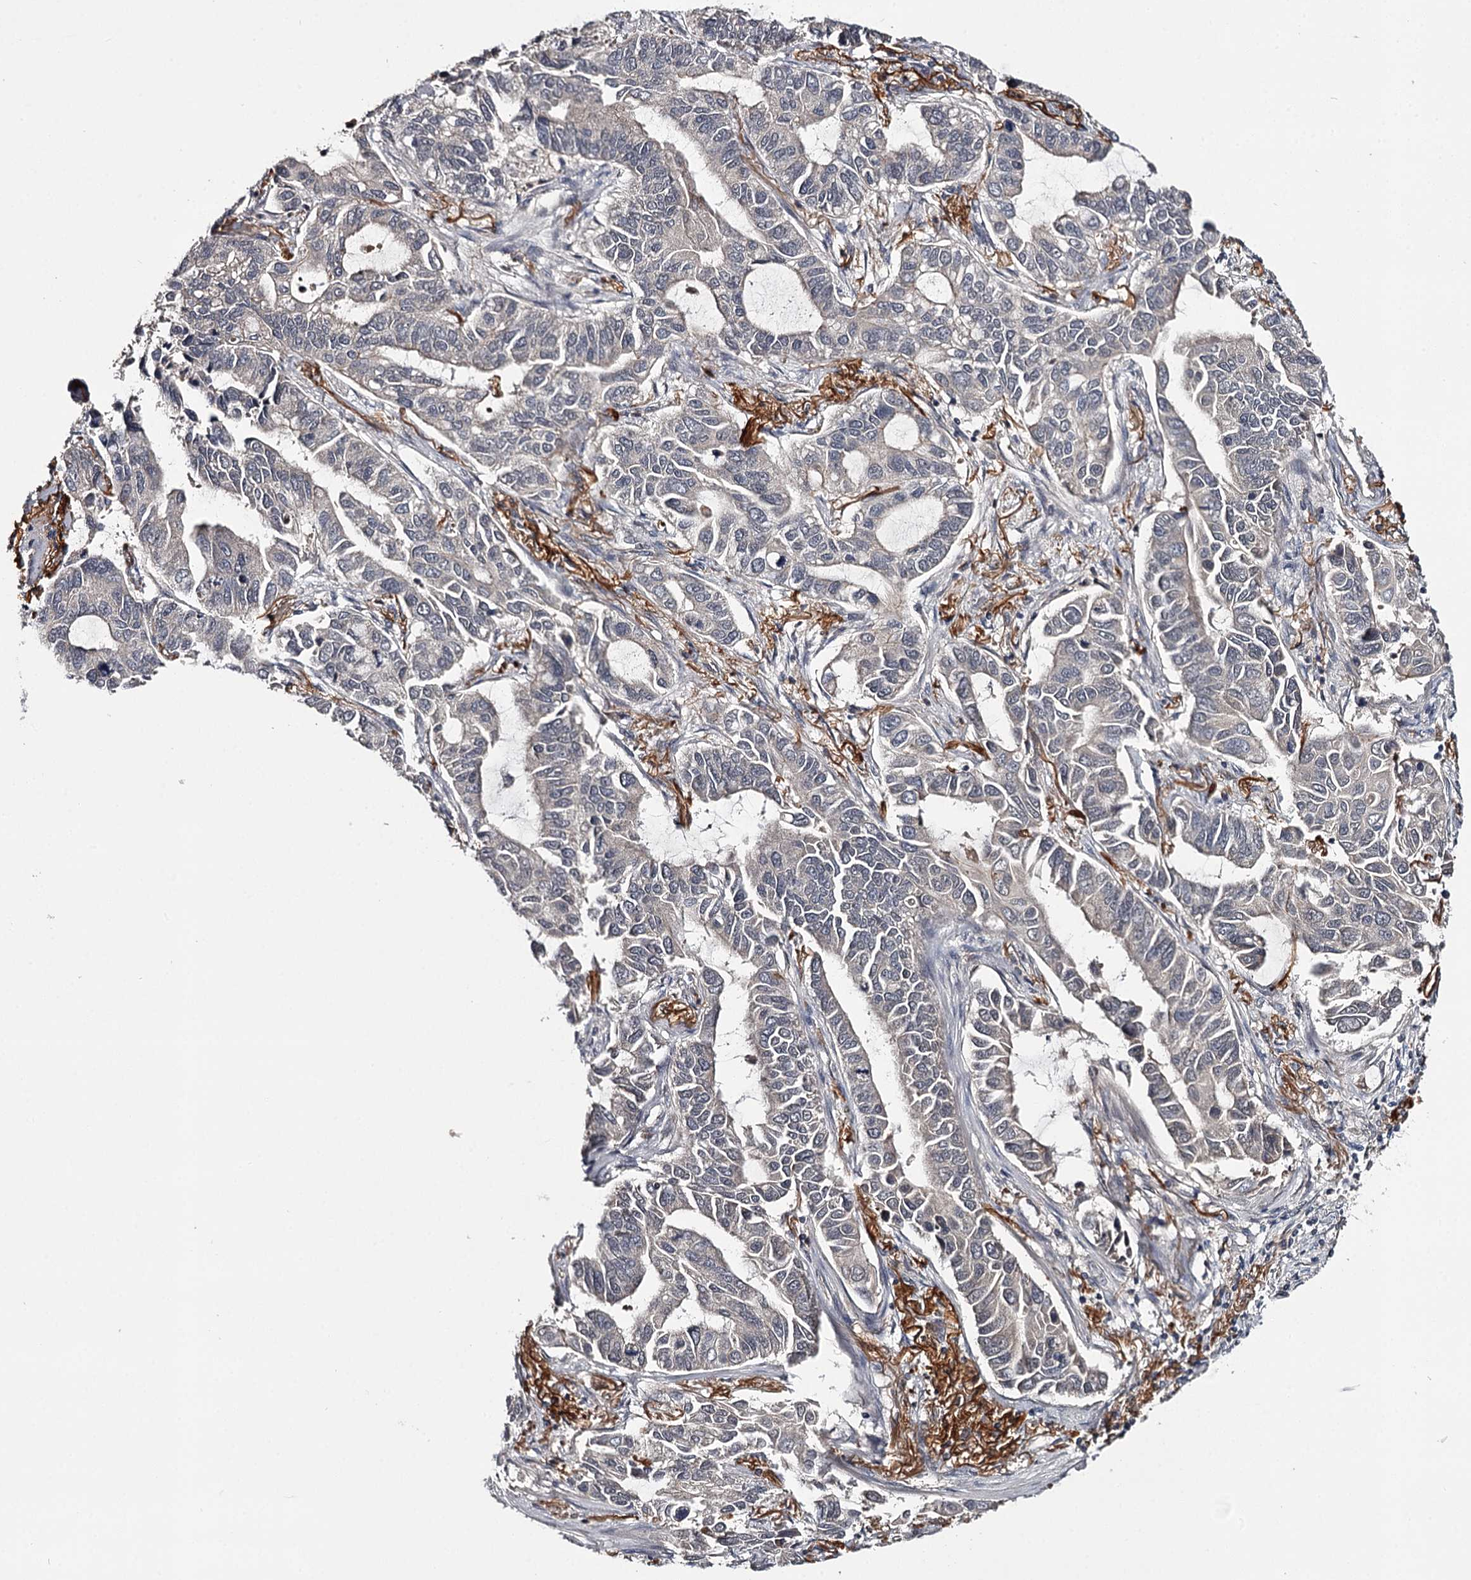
{"staining": {"intensity": "negative", "quantity": "none", "location": "none"}, "tissue": "lung cancer", "cell_type": "Tumor cells", "image_type": "cancer", "snomed": [{"axis": "morphology", "description": "Adenocarcinoma, NOS"}, {"axis": "topography", "description": "Lung"}], "caption": "There is no significant expression in tumor cells of lung cancer (adenocarcinoma).", "gene": "CWF19L2", "patient": {"sex": "male", "age": 64}}